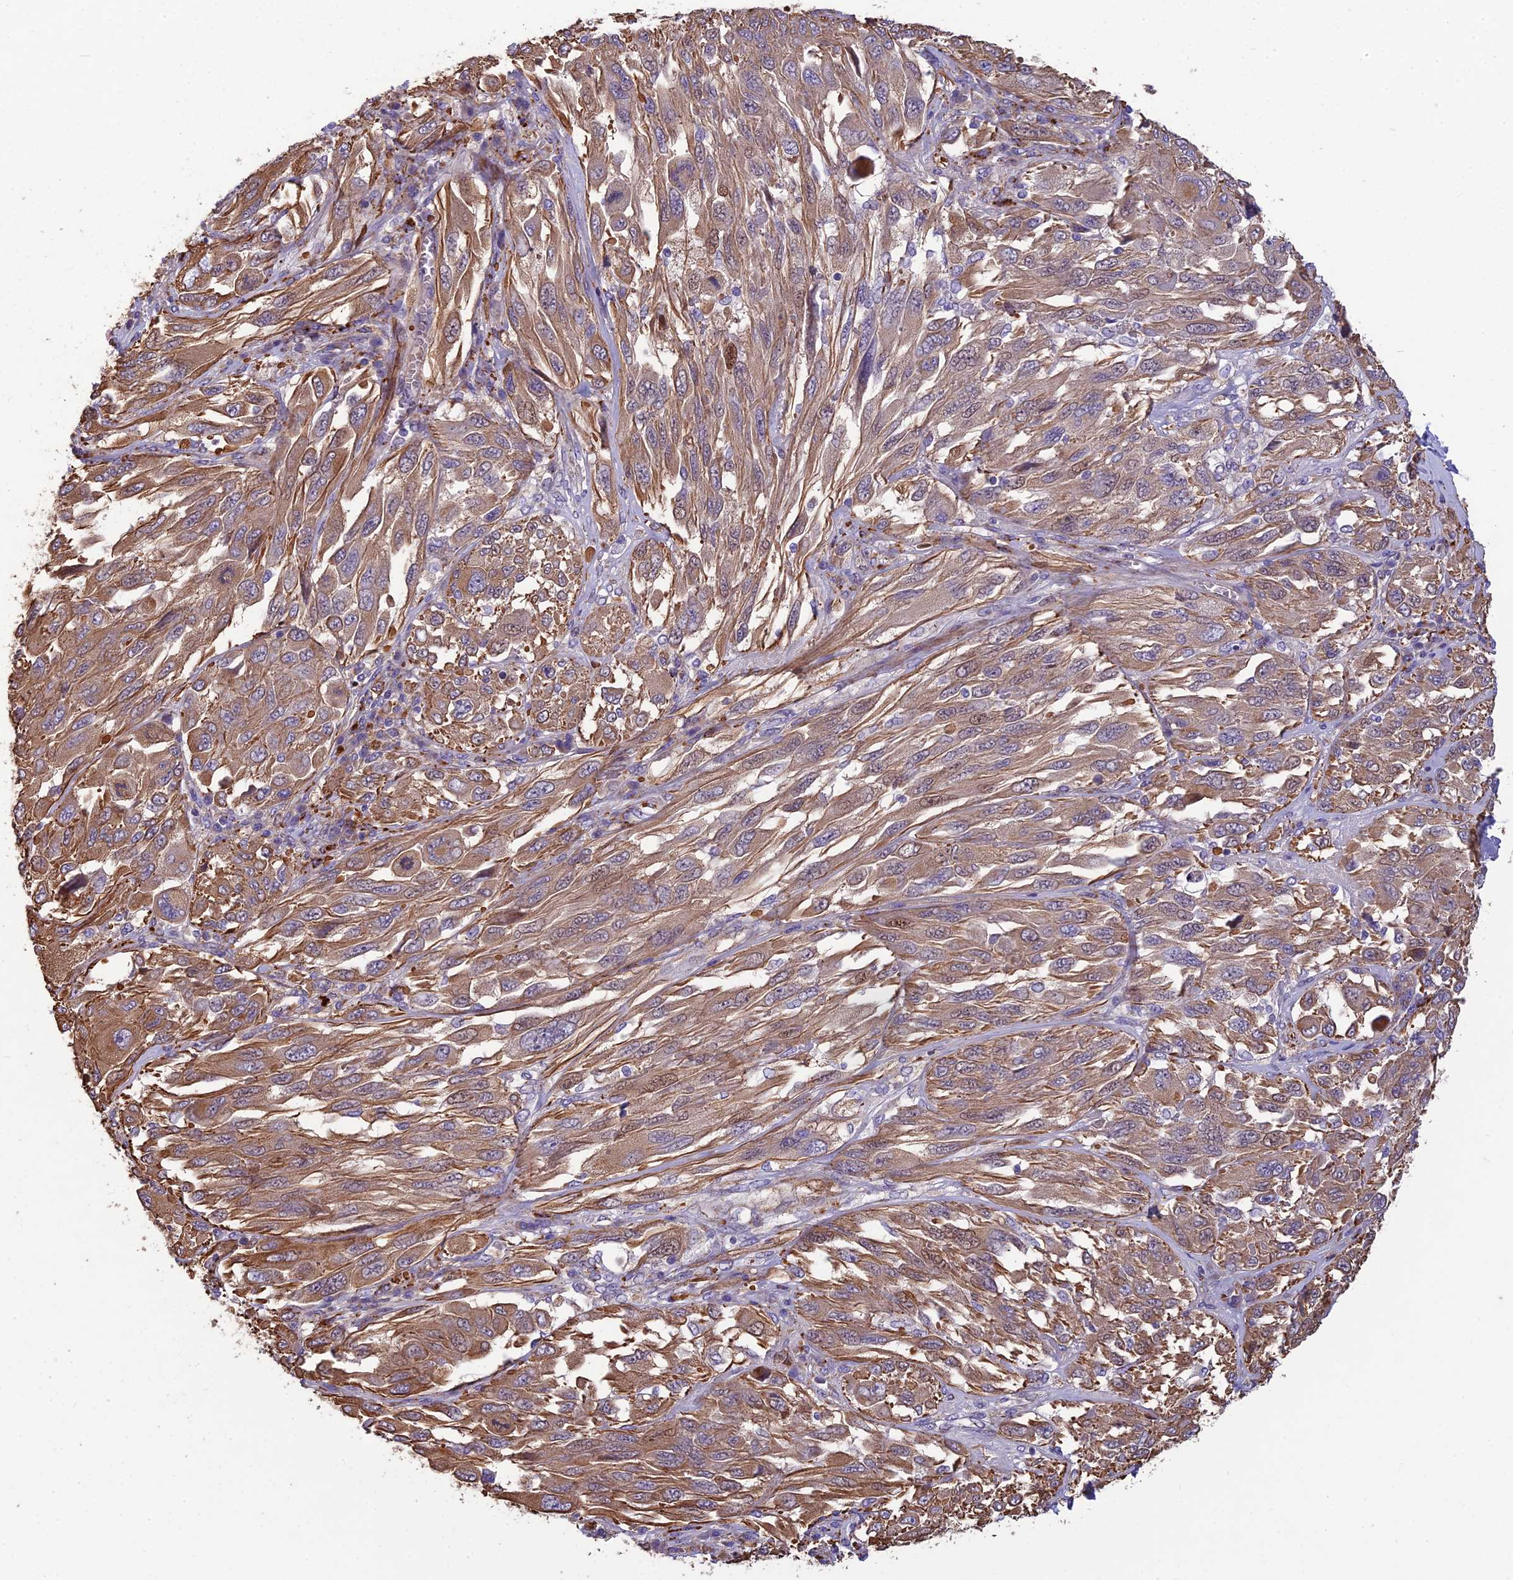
{"staining": {"intensity": "moderate", "quantity": ">75%", "location": "cytoplasmic/membranous,nuclear"}, "tissue": "melanoma", "cell_type": "Tumor cells", "image_type": "cancer", "snomed": [{"axis": "morphology", "description": "Malignant melanoma, NOS"}, {"axis": "topography", "description": "Skin"}], "caption": "High-power microscopy captured an immunohistochemistry micrograph of malignant melanoma, revealing moderate cytoplasmic/membranous and nuclear expression in about >75% of tumor cells.", "gene": "SPDL1", "patient": {"sex": "female", "age": 91}}